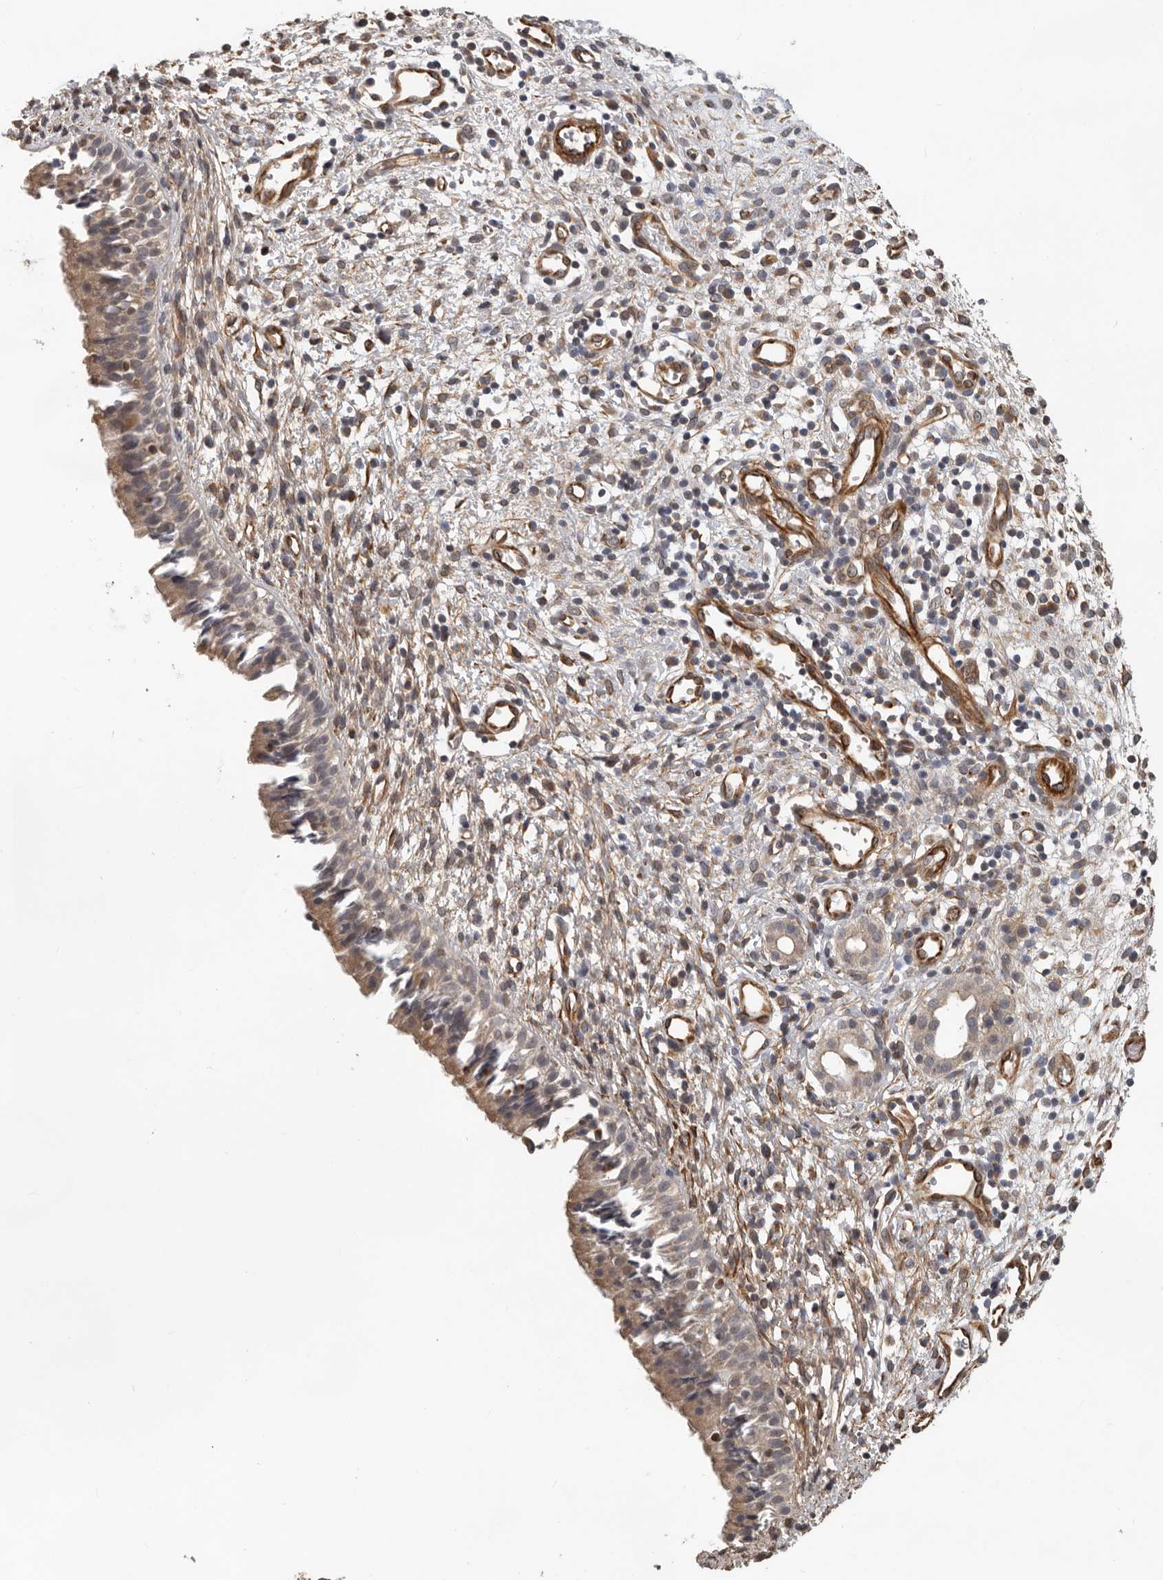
{"staining": {"intensity": "weak", "quantity": "25%-75%", "location": "cytoplasmic/membranous"}, "tissue": "nasopharynx", "cell_type": "Respiratory epithelial cells", "image_type": "normal", "snomed": [{"axis": "morphology", "description": "Normal tissue, NOS"}, {"axis": "topography", "description": "Nasopharynx"}], "caption": "An IHC image of benign tissue is shown. Protein staining in brown highlights weak cytoplasmic/membranous positivity in nasopharynx within respiratory epithelial cells. (Brightfield microscopy of DAB IHC at high magnification).", "gene": "RNF157", "patient": {"sex": "male", "age": 22}}